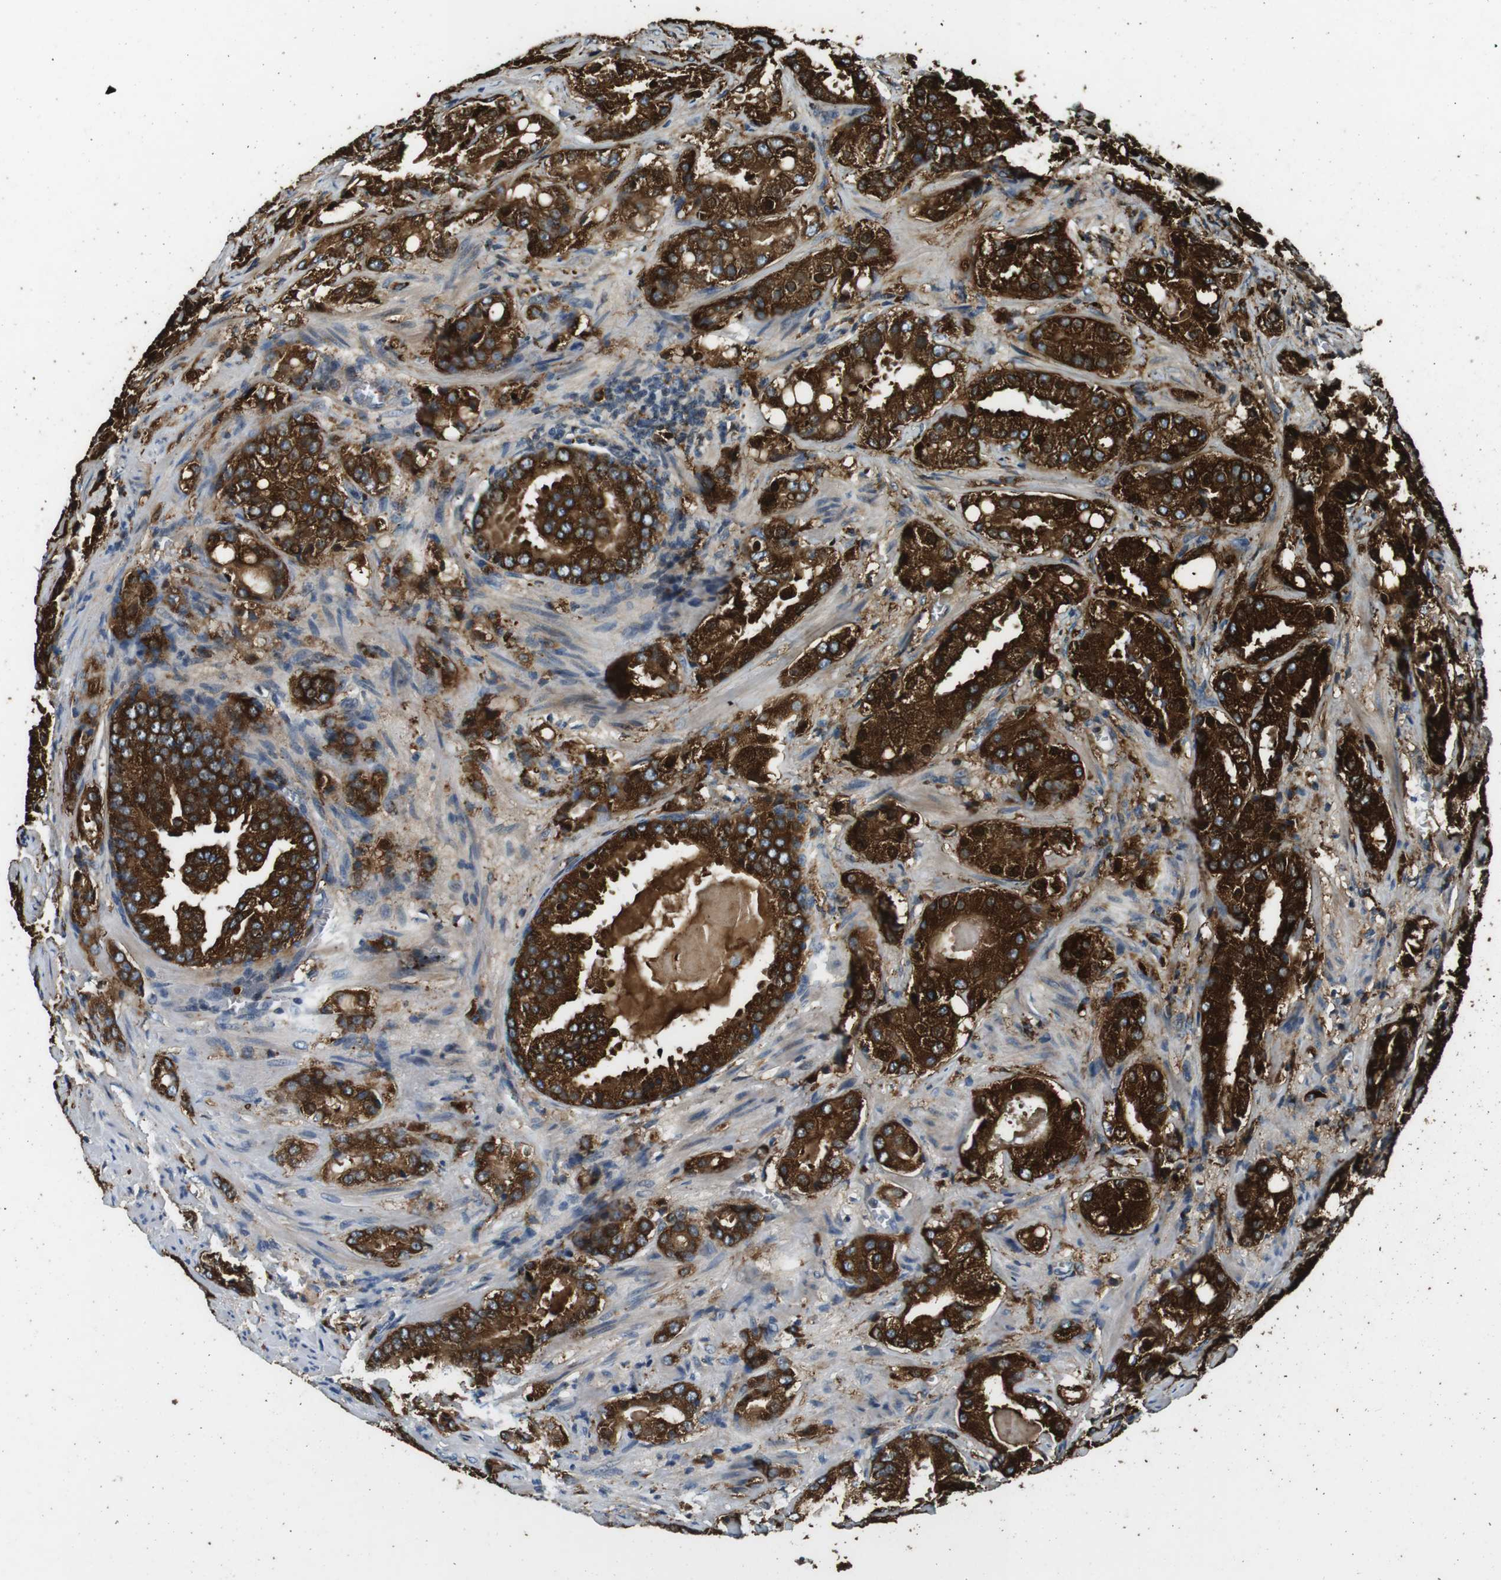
{"staining": {"intensity": "strong", "quantity": ">75%", "location": "cytoplasmic/membranous"}, "tissue": "prostate cancer", "cell_type": "Tumor cells", "image_type": "cancer", "snomed": [{"axis": "morphology", "description": "Adenocarcinoma, High grade"}, {"axis": "topography", "description": "Prostate"}], "caption": "Prostate cancer stained with a protein marker exhibits strong staining in tumor cells.", "gene": "TXNRD1", "patient": {"sex": "male", "age": 64}}